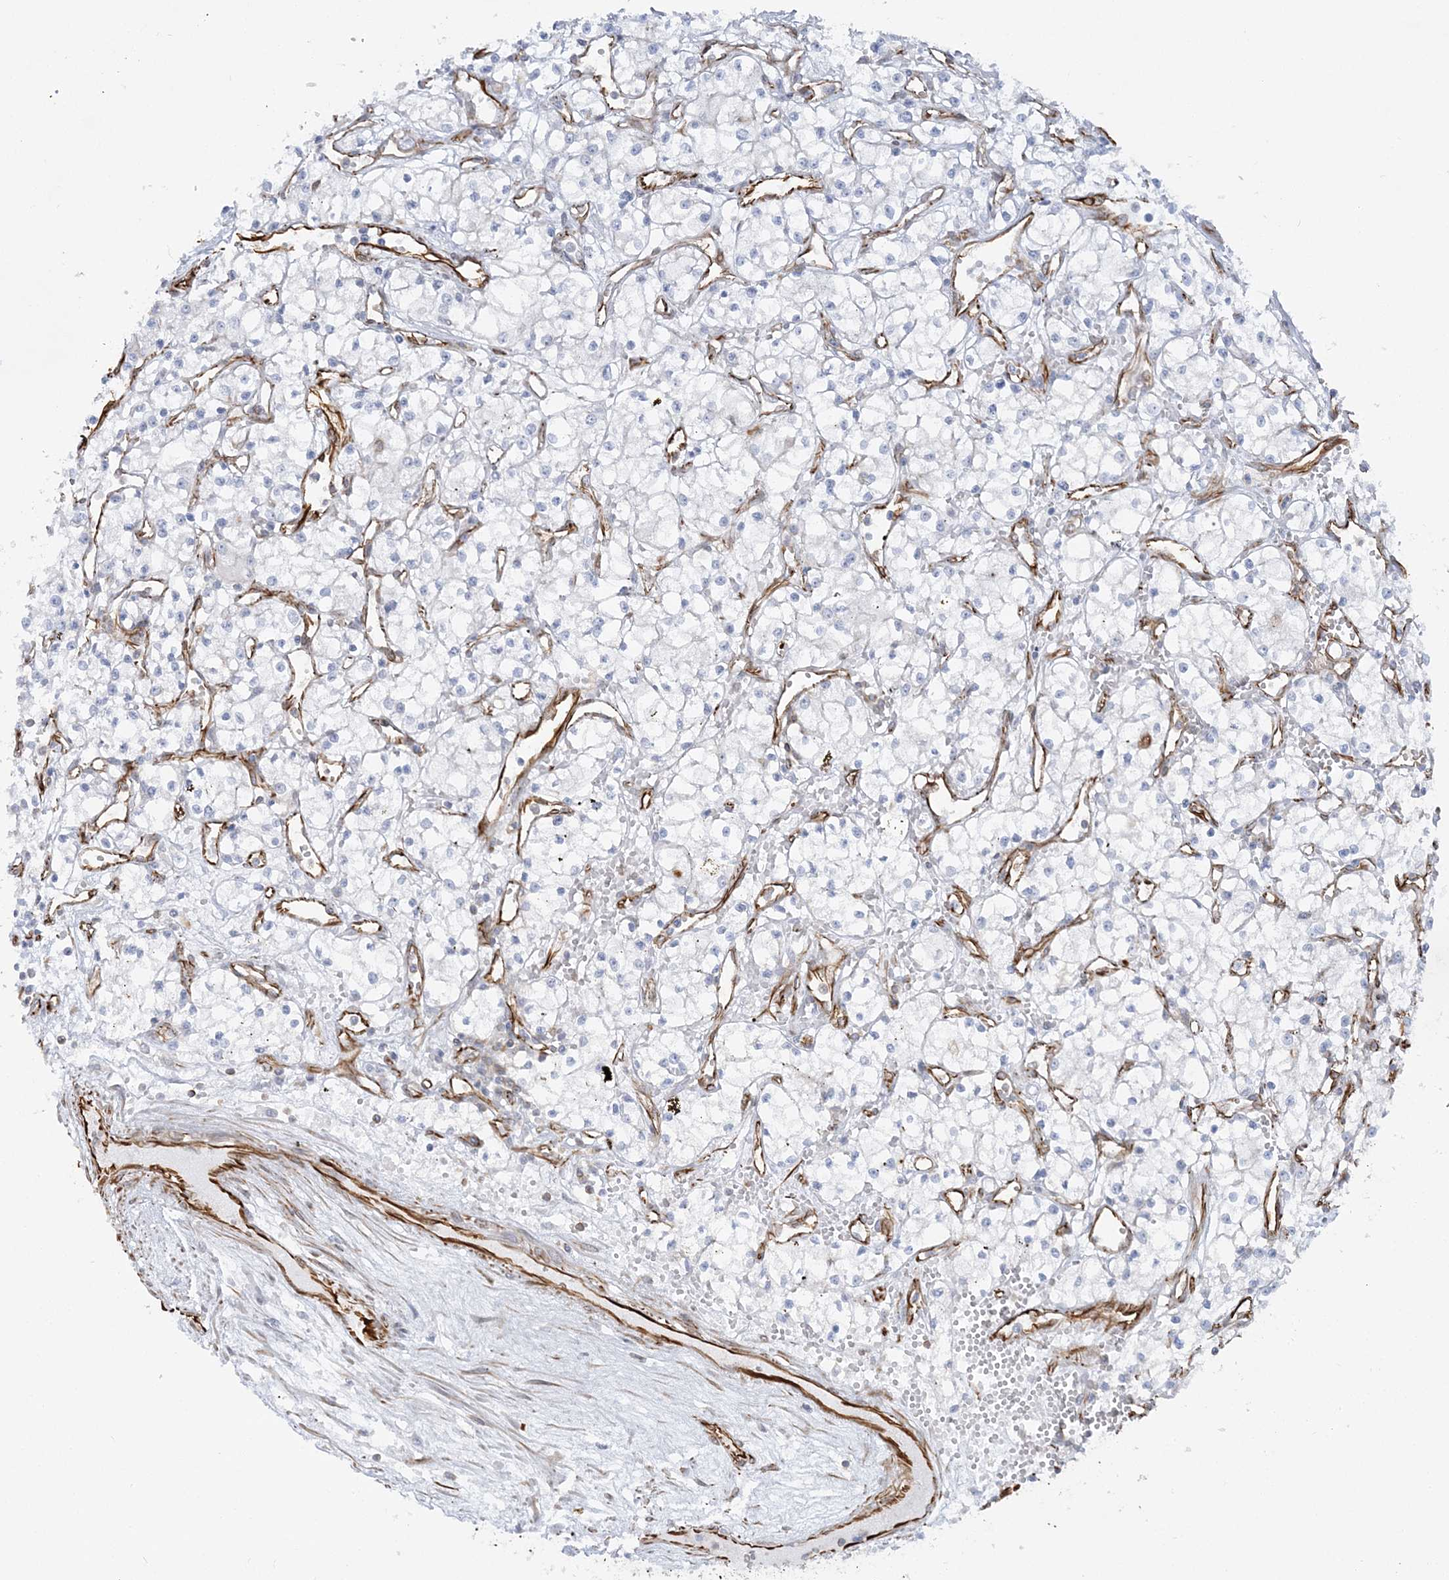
{"staining": {"intensity": "negative", "quantity": "none", "location": "none"}, "tissue": "renal cancer", "cell_type": "Tumor cells", "image_type": "cancer", "snomed": [{"axis": "morphology", "description": "Adenocarcinoma, NOS"}, {"axis": "topography", "description": "Kidney"}], "caption": "DAB (3,3'-diaminobenzidine) immunohistochemical staining of adenocarcinoma (renal) shows no significant positivity in tumor cells.", "gene": "SCLT1", "patient": {"sex": "male", "age": 59}}